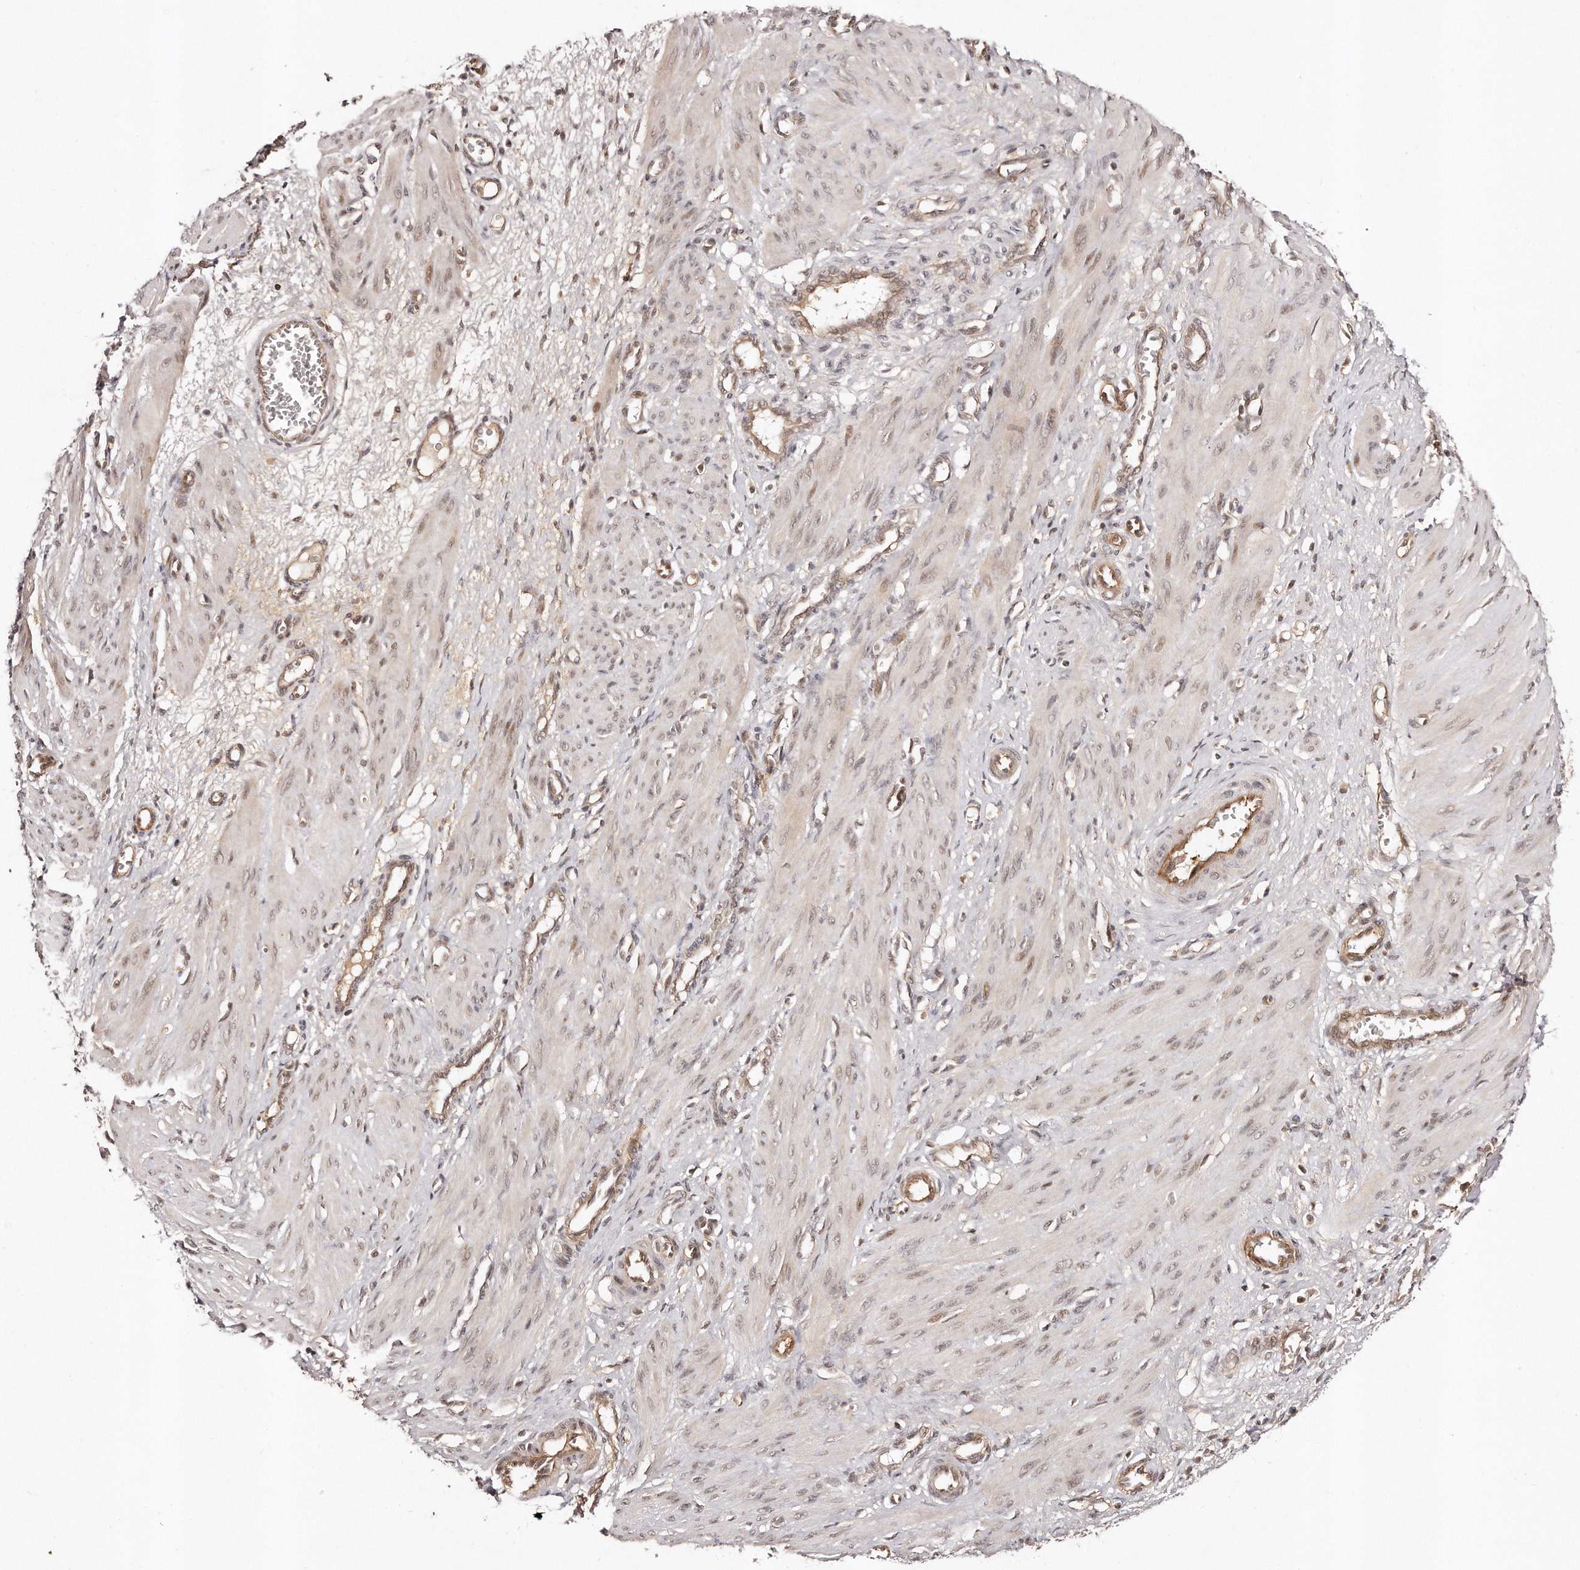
{"staining": {"intensity": "weak", "quantity": "25%-75%", "location": "nuclear"}, "tissue": "smooth muscle", "cell_type": "Smooth muscle cells", "image_type": "normal", "snomed": [{"axis": "morphology", "description": "Normal tissue, NOS"}, {"axis": "topography", "description": "Endometrium"}], "caption": "Immunohistochemical staining of unremarkable human smooth muscle reveals weak nuclear protein staining in approximately 25%-75% of smooth muscle cells. (IHC, brightfield microscopy, high magnification).", "gene": "SOX4", "patient": {"sex": "female", "age": 33}}